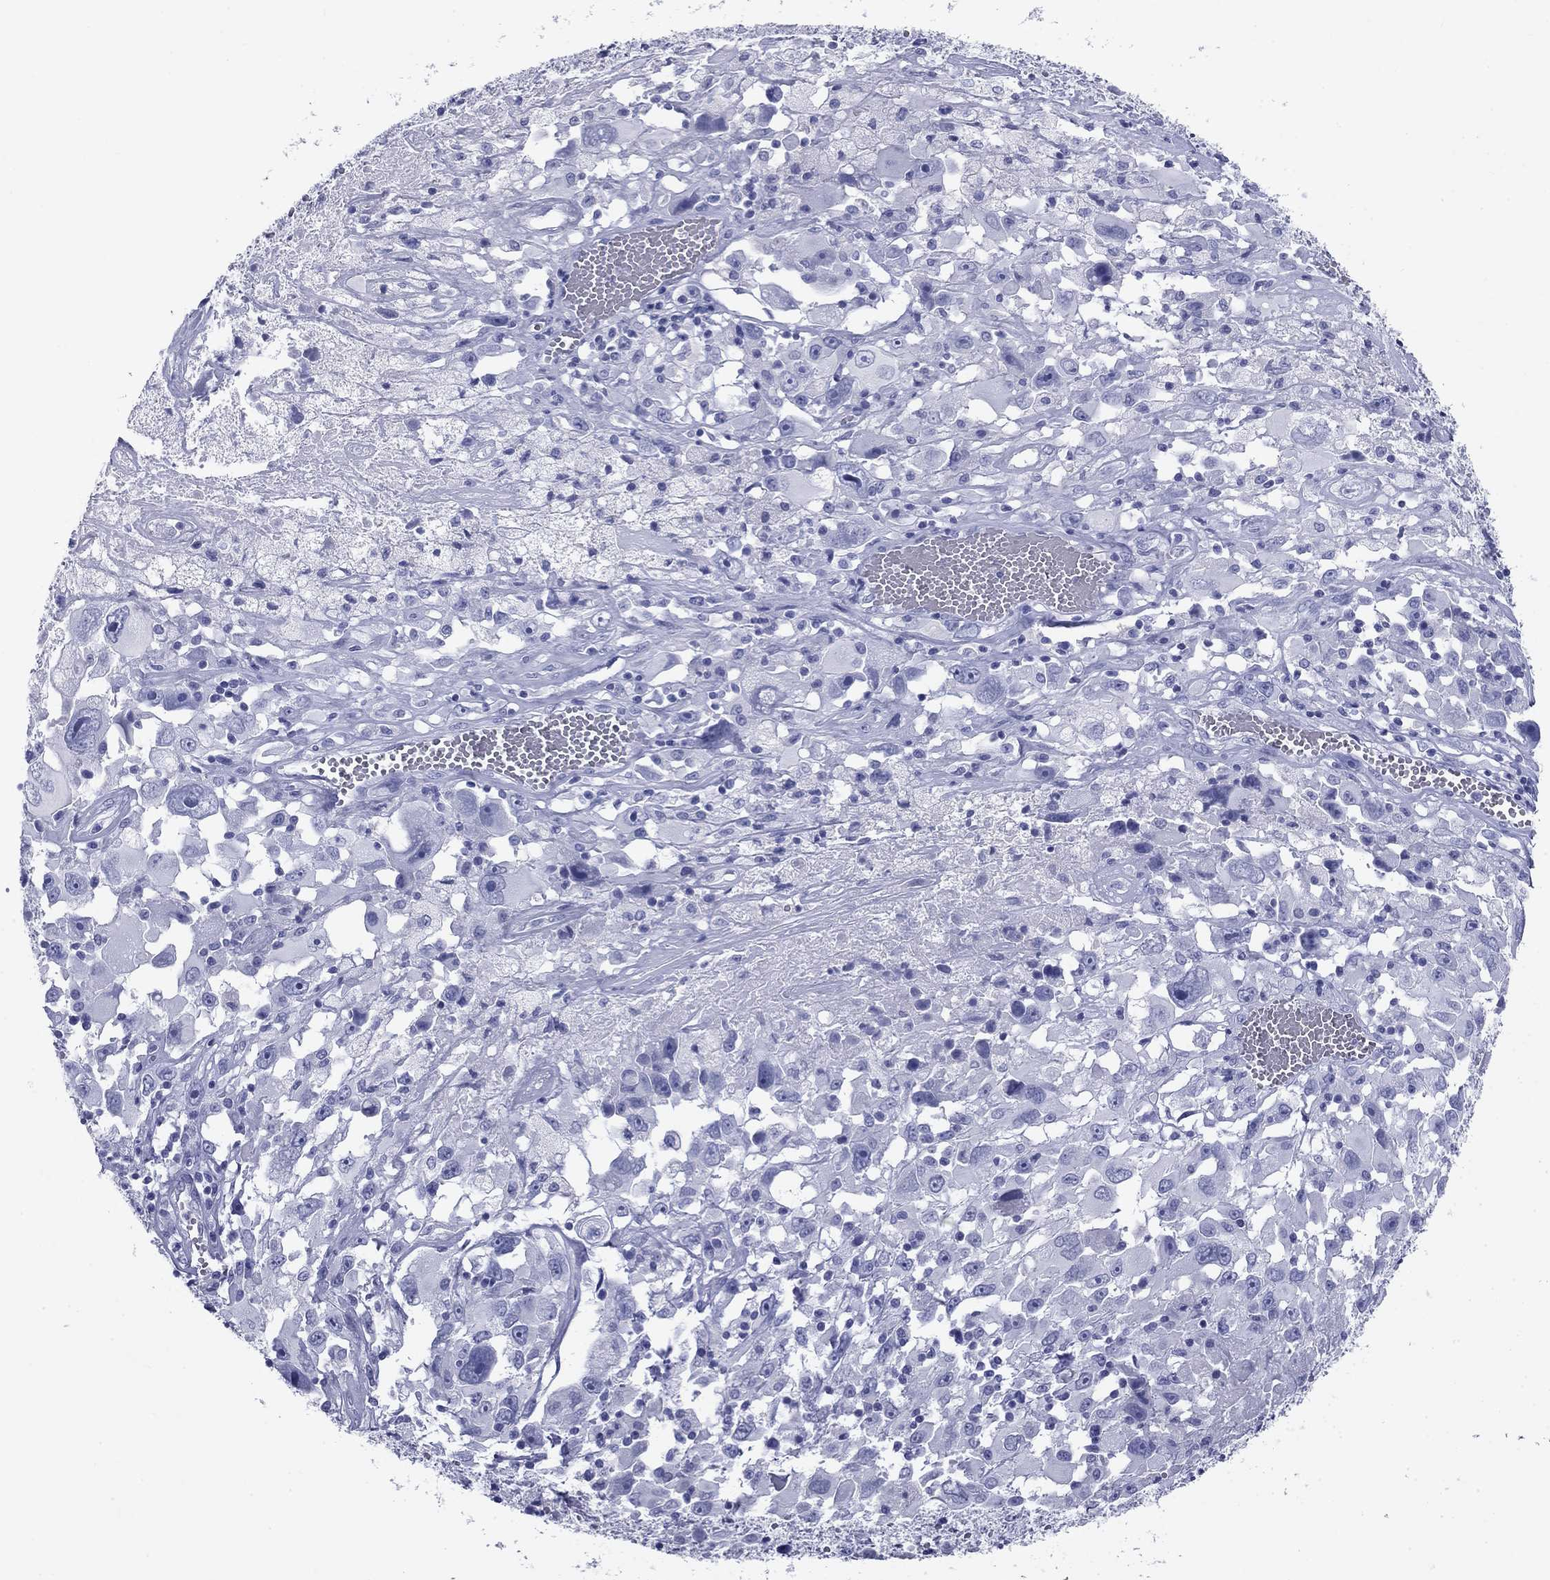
{"staining": {"intensity": "negative", "quantity": "none", "location": "none"}, "tissue": "melanoma", "cell_type": "Tumor cells", "image_type": "cancer", "snomed": [{"axis": "morphology", "description": "Malignant melanoma, Metastatic site"}, {"axis": "topography", "description": "Soft tissue"}], "caption": "A histopathology image of human melanoma is negative for staining in tumor cells.", "gene": "NPPA", "patient": {"sex": "male", "age": 50}}